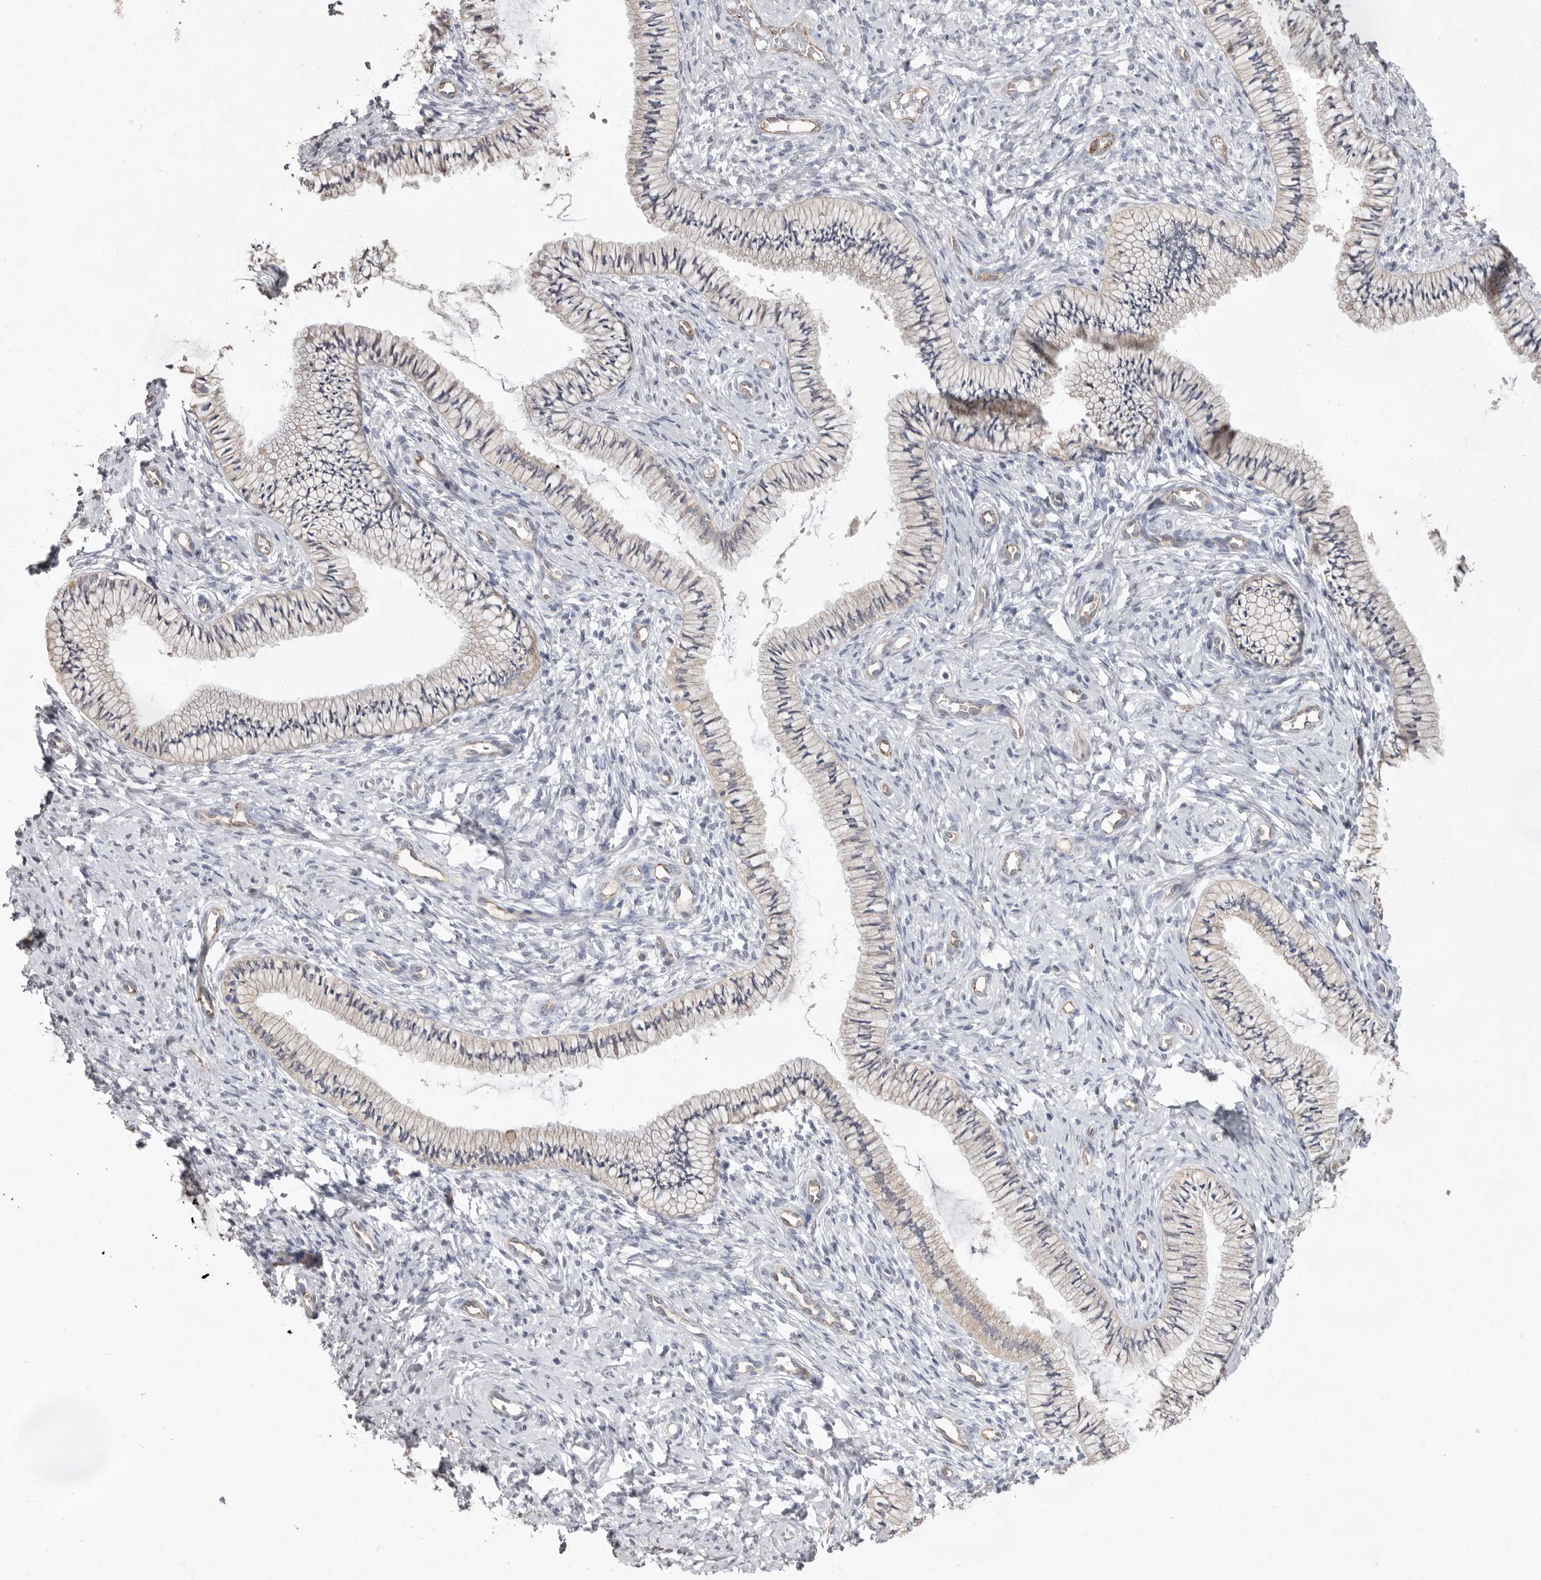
{"staining": {"intensity": "weak", "quantity": "<25%", "location": "cytoplasmic/membranous"}, "tissue": "cervix", "cell_type": "Glandular cells", "image_type": "normal", "snomed": [{"axis": "morphology", "description": "Normal tissue, NOS"}, {"axis": "topography", "description": "Cervix"}], "caption": "The histopathology image displays no significant expression in glandular cells of cervix. (Brightfield microscopy of DAB immunohistochemistry at high magnification).", "gene": "ZYG11B", "patient": {"sex": "female", "age": 36}}